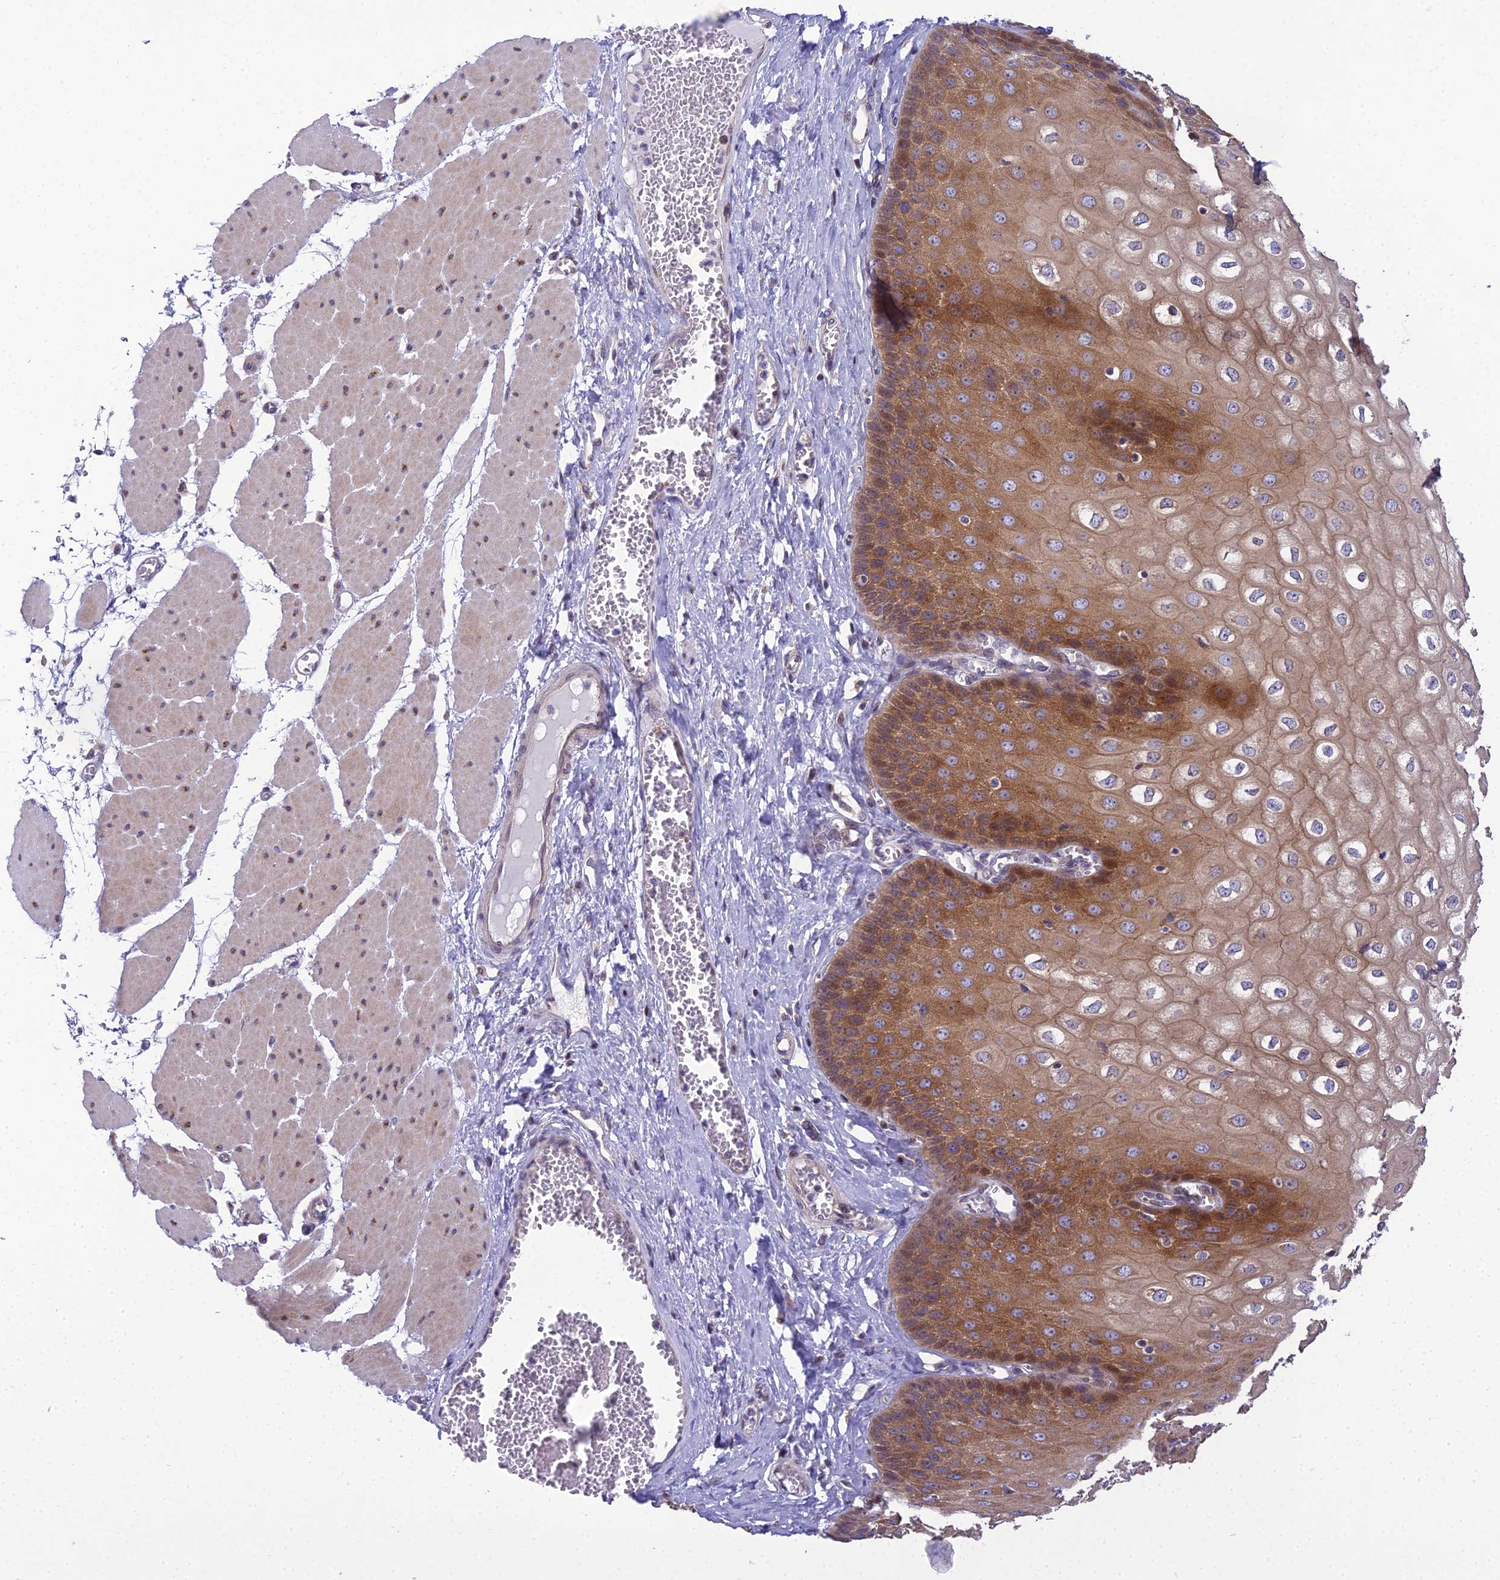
{"staining": {"intensity": "moderate", "quantity": ">75%", "location": "cytoplasmic/membranous"}, "tissue": "esophagus", "cell_type": "Squamous epithelial cells", "image_type": "normal", "snomed": [{"axis": "morphology", "description": "Normal tissue, NOS"}, {"axis": "topography", "description": "Esophagus"}], "caption": "DAB immunohistochemical staining of normal human esophagus displays moderate cytoplasmic/membranous protein positivity in approximately >75% of squamous epithelial cells.", "gene": "CLCN7", "patient": {"sex": "male", "age": 60}}